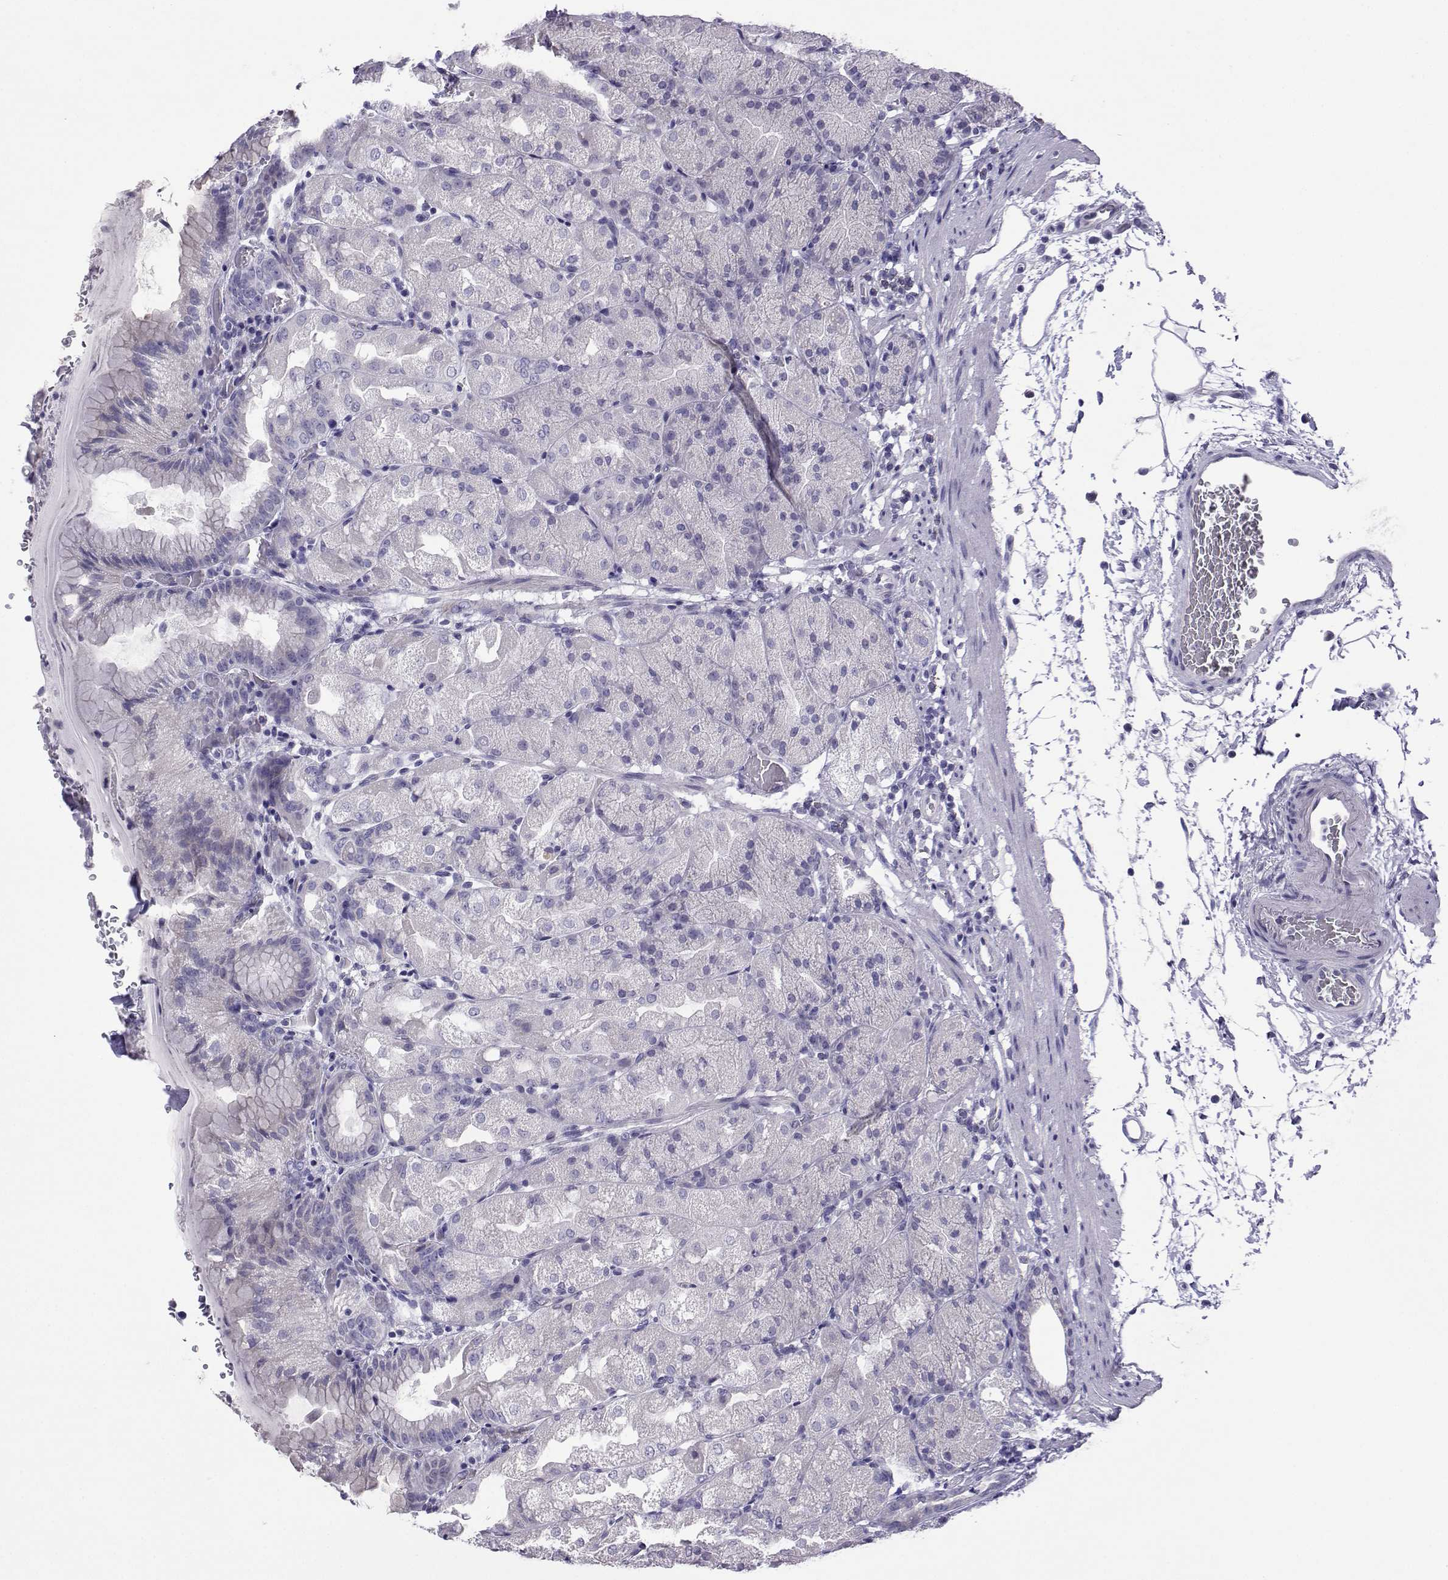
{"staining": {"intensity": "negative", "quantity": "none", "location": "none"}, "tissue": "stomach", "cell_type": "Glandular cells", "image_type": "normal", "snomed": [{"axis": "morphology", "description": "Normal tissue, NOS"}, {"axis": "topography", "description": "Stomach, upper"}, {"axis": "topography", "description": "Stomach"}, {"axis": "topography", "description": "Stomach, lower"}], "caption": "High magnification brightfield microscopy of normal stomach stained with DAB (brown) and counterstained with hematoxylin (blue): glandular cells show no significant positivity. (DAB (3,3'-diaminobenzidine) immunohistochemistry (IHC) with hematoxylin counter stain).", "gene": "CFAP70", "patient": {"sex": "male", "age": 62}}